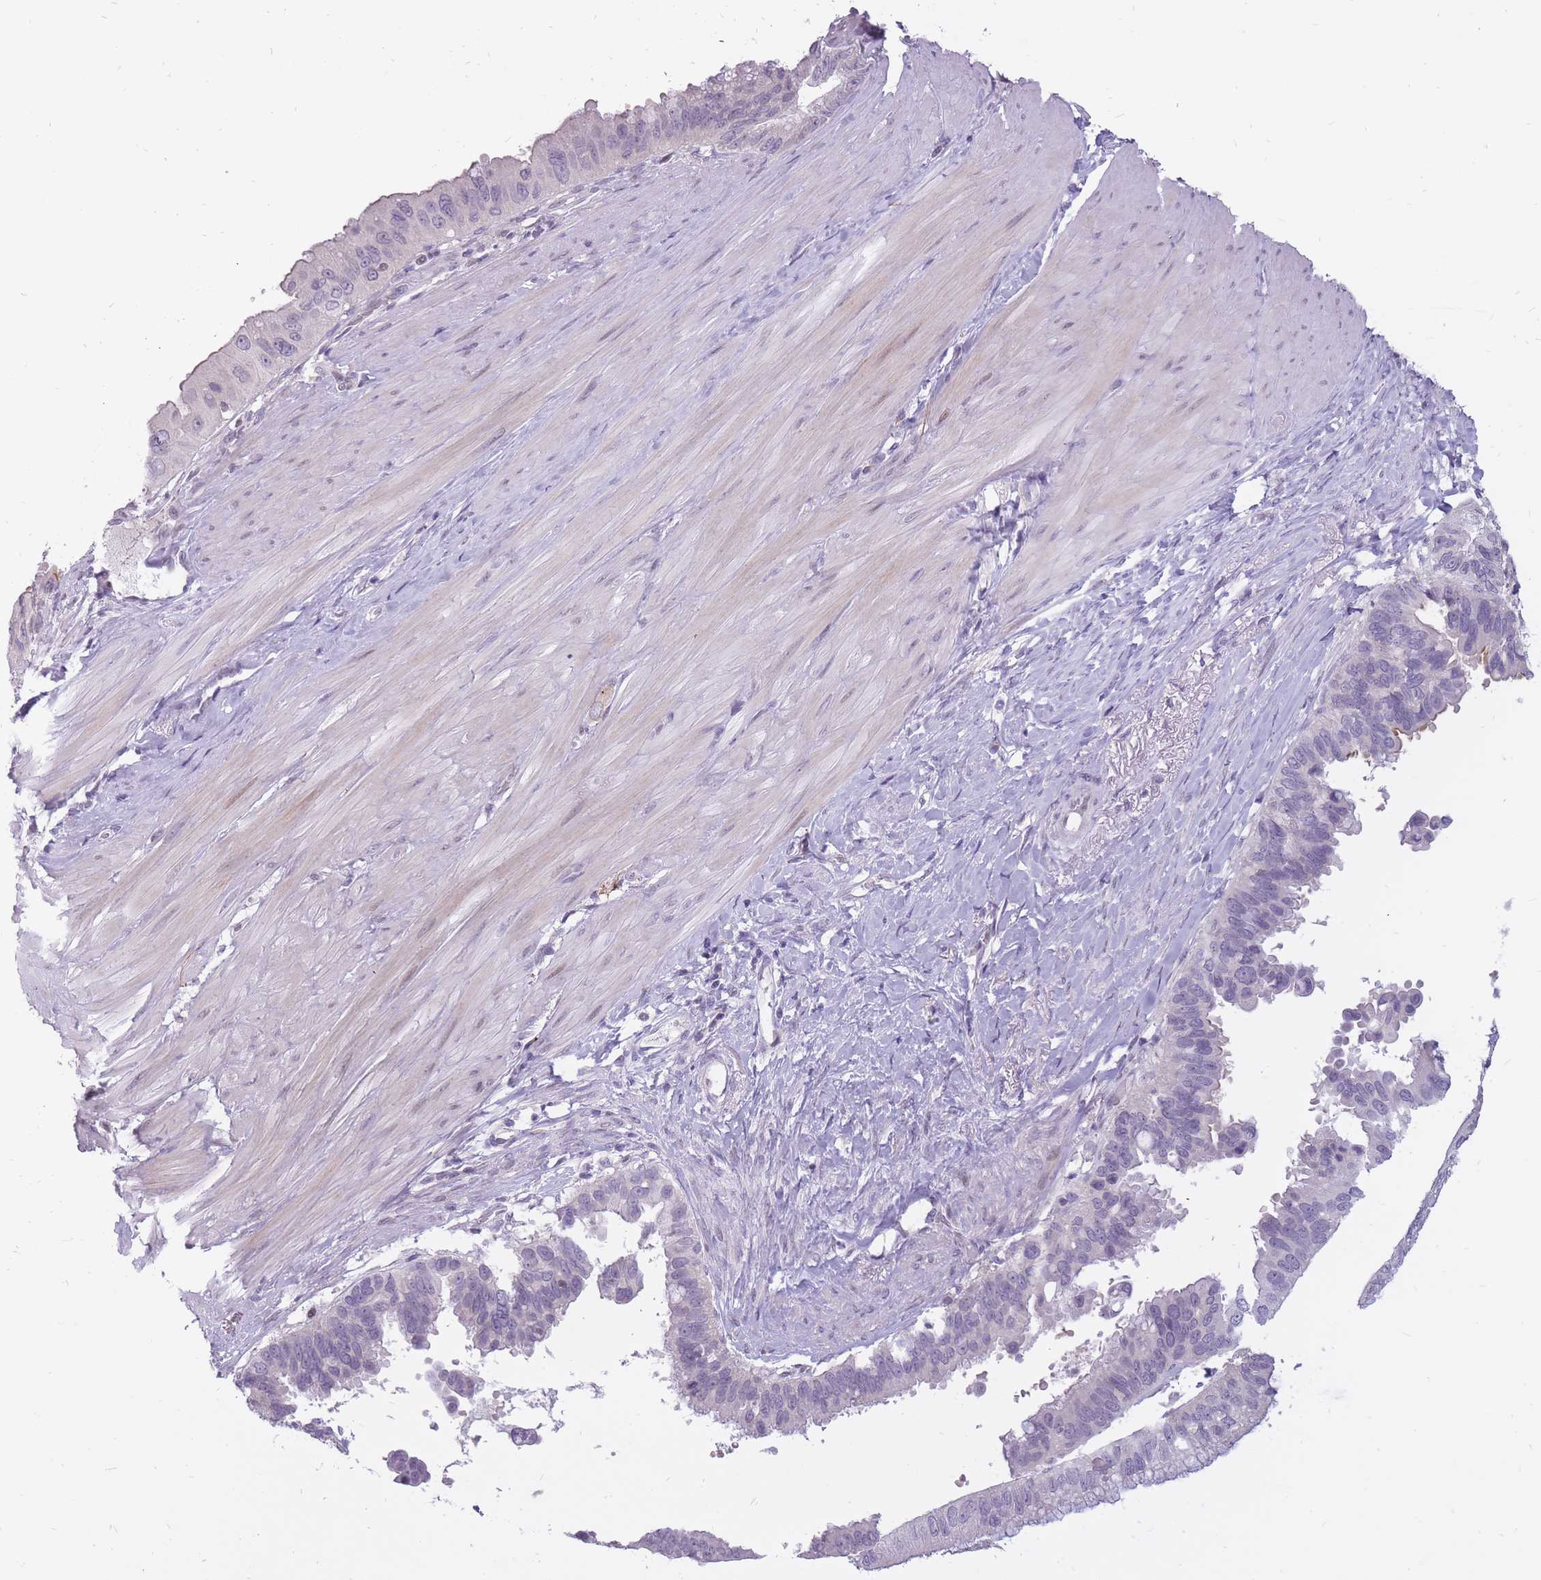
{"staining": {"intensity": "negative", "quantity": "none", "location": "none"}, "tissue": "pancreatic cancer", "cell_type": "Tumor cells", "image_type": "cancer", "snomed": [{"axis": "morphology", "description": "Inflammation, NOS"}, {"axis": "morphology", "description": "Adenocarcinoma, NOS"}, {"axis": "topography", "description": "Pancreas"}], "caption": "Immunohistochemical staining of pancreatic cancer (adenocarcinoma) exhibits no significant expression in tumor cells.", "gene": "POMZP3", "patient": {"sex": "female", "age": 56}}